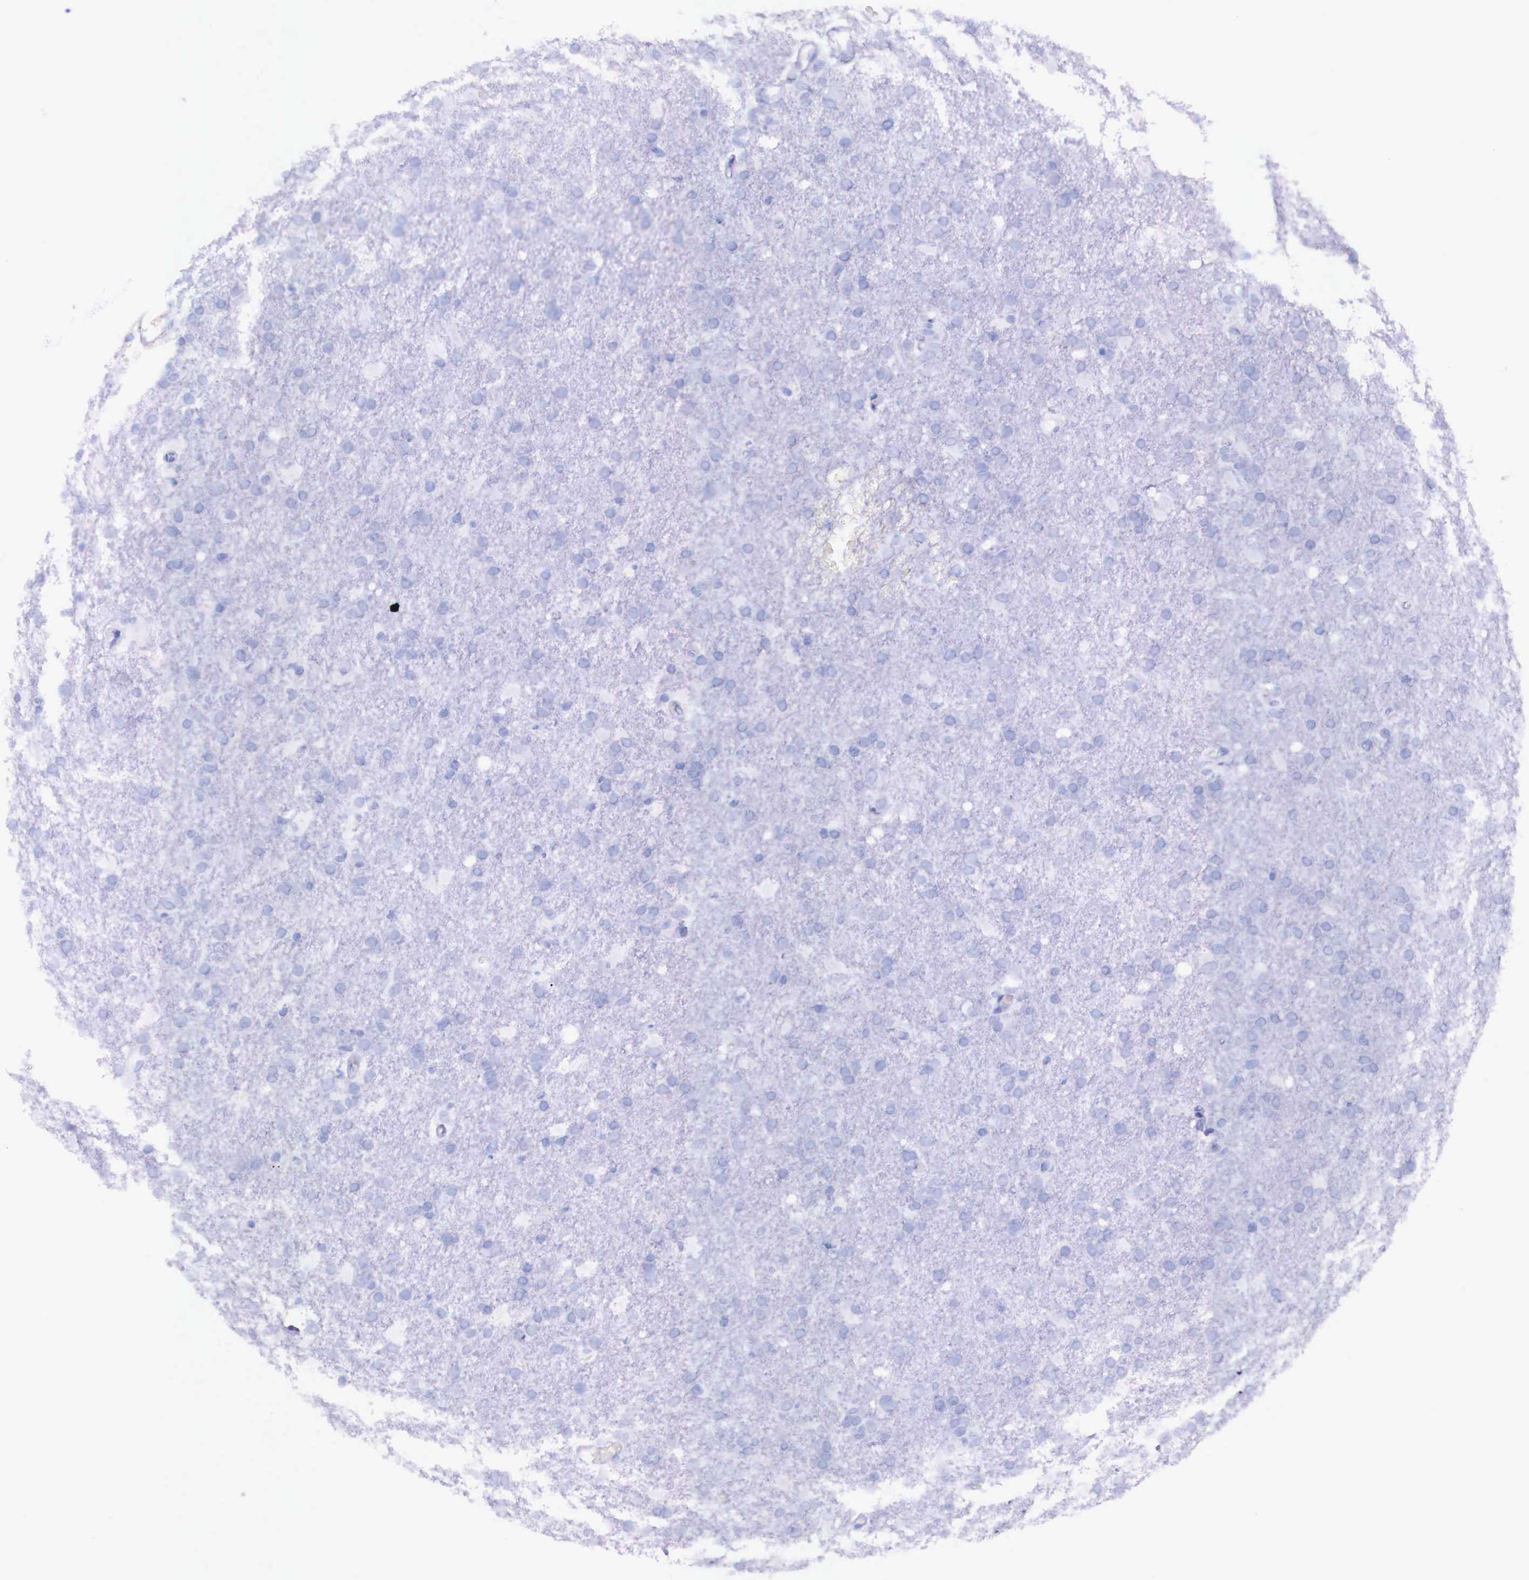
{"staining": {"intensity": "negative", "quantity": "none", "location": "none"}, "tissue": "glioma", "cell_type": "Tumor cells", "image_type": "cancer", "snomed": [{"axis": "morphology", "description": "Glioma, malignant, High grade"}, {"axis": "topography", "description": "Brain"}], "caption": "There is no significant expression in tumor cells of glioma.", "gene": "GRIPAP1", "patient": {"sex": "male", "age": 68}}